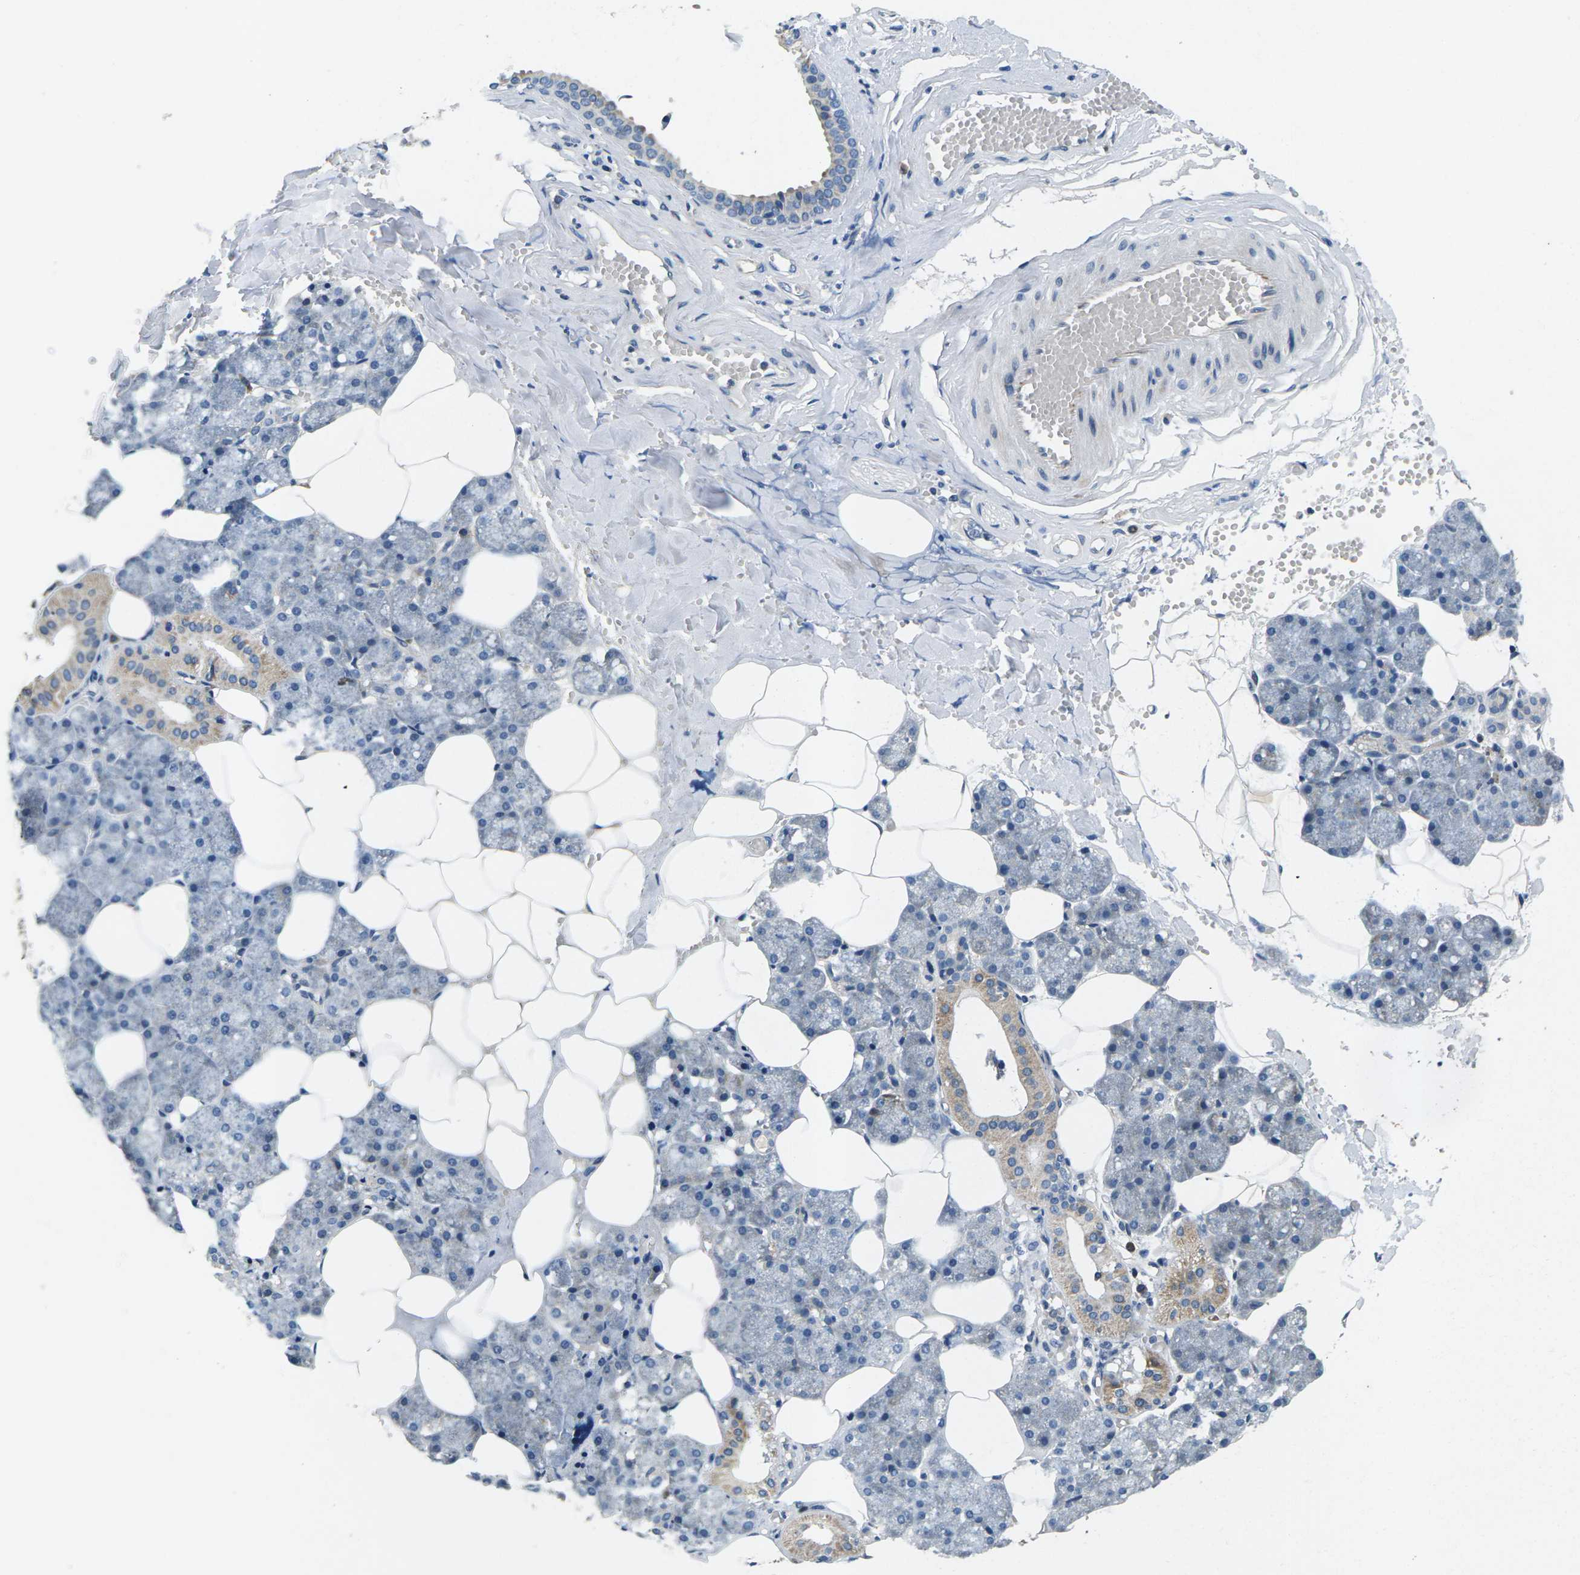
{"staining": {"intensity": "weak", "quantity": "25%-75%", "location": "cytoplasmic/membranous"}, "tissue": "salivary gland", "cell_type": "Glandular cells", "image_type": "normal", "snomed": [{"axis": "morphology", "description": "Normal tissue, NOS"}, {"axis": "topography", "description": "Salivary gland"}], "caption": "A brown stain labels weak cytoplasmic/membranous expression of a protein in glandular cells of normal human salivary gland.", "gene": "ERGIC3", "patient": {"sex": "male", "age": 62}}